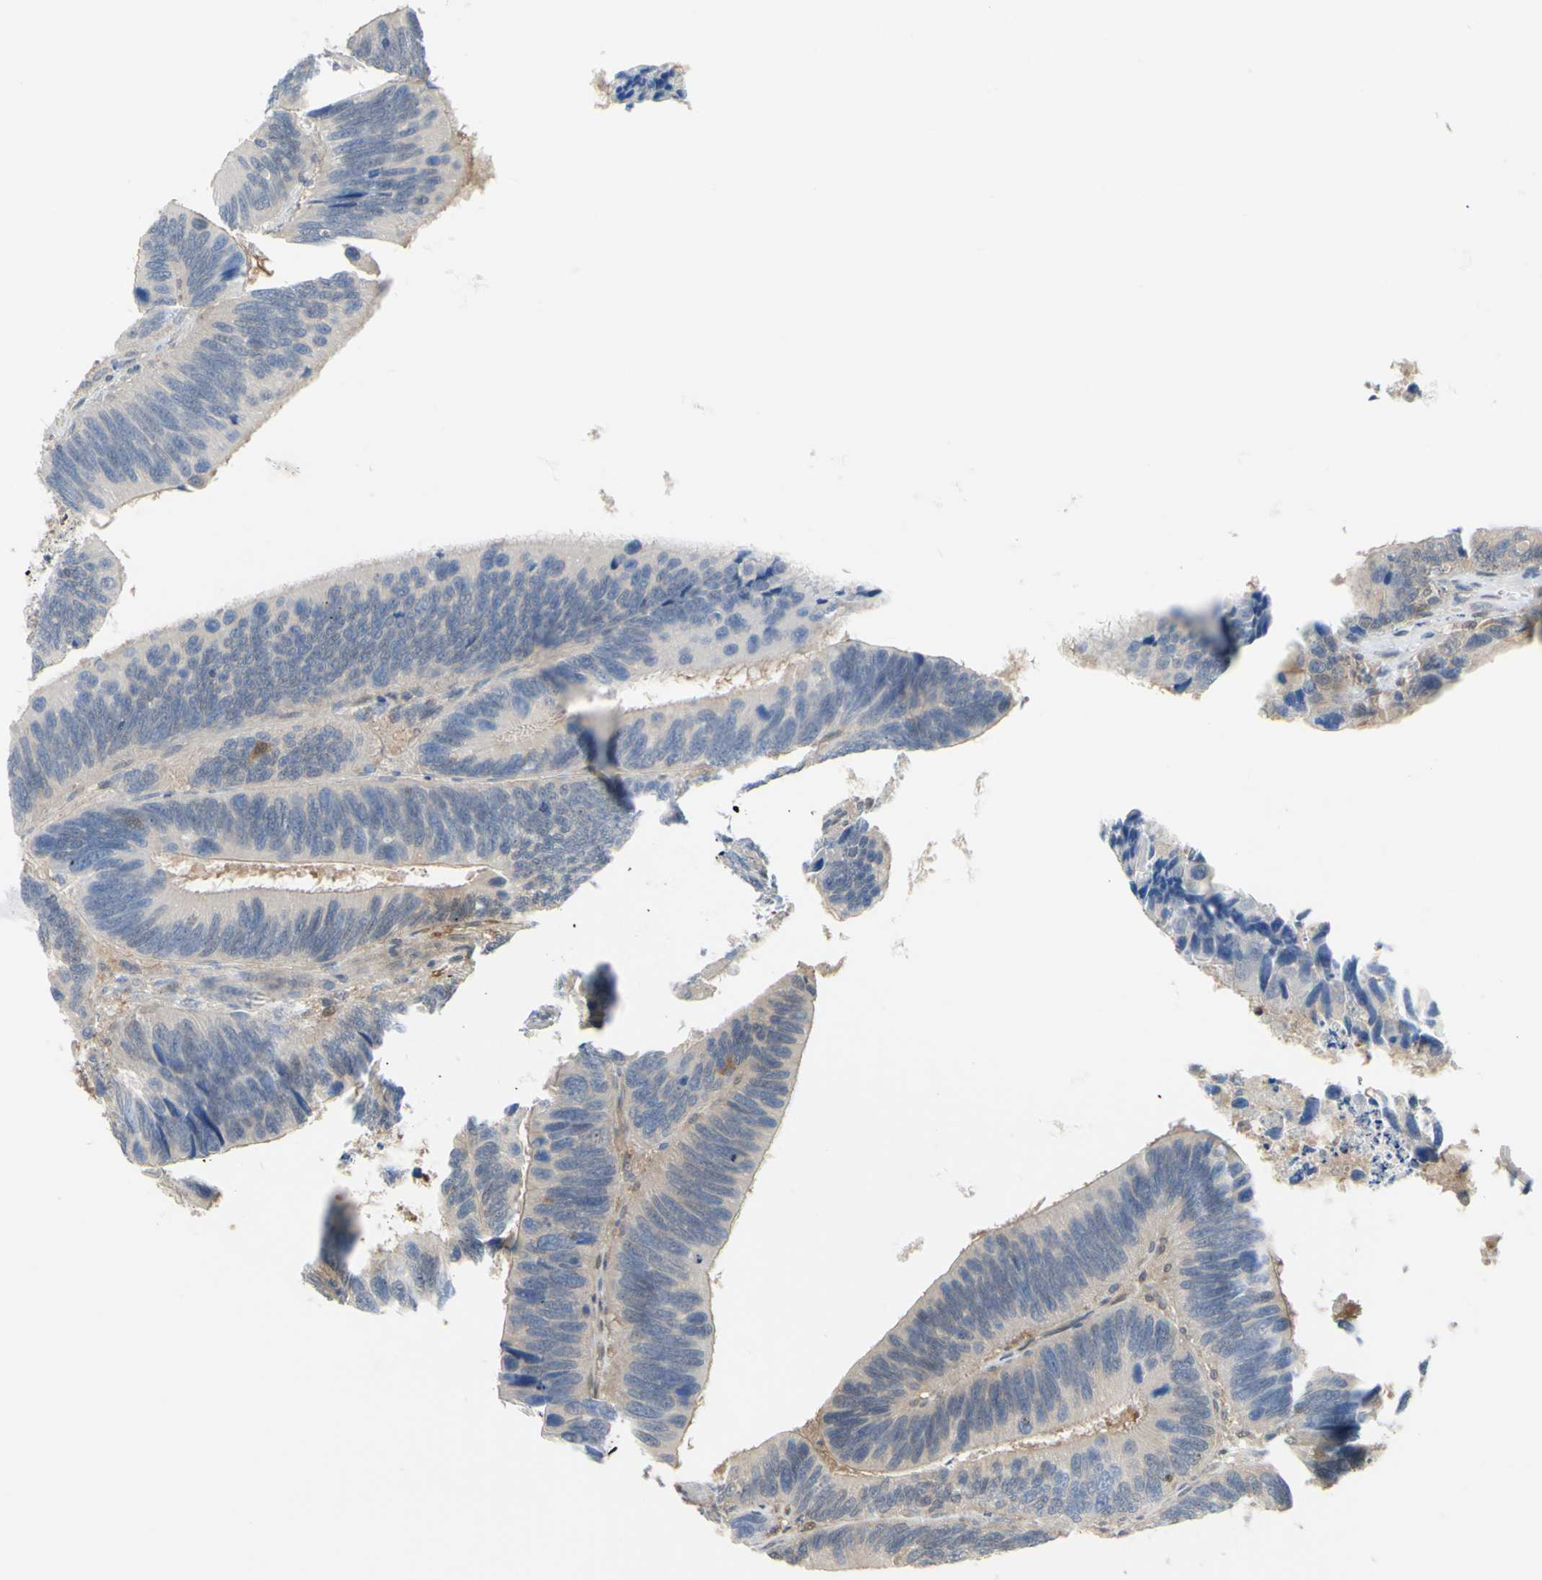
{"staining": {"intensity": "weak", "quantity": ">75%", "location": "cytoplasmic/membranous"}, "tissue": "colorectal cancer", "cell_type": "Tumor cells", "image_type": "cancer", "snomed": [{"axis": "morphology", "description": "Adenocarcinoma, NOS"}, {"axis": "topography", "description": "Colon"}], "caption": "Colorectal cancer (adenocarcinoma) was stained to show a protein in brown. There is low levels of weak cytoplasmic/membranous expression in about >75% of tumor cells.", "gene": "UPK3B", "patient": {"sex": "male", "age": 72}}